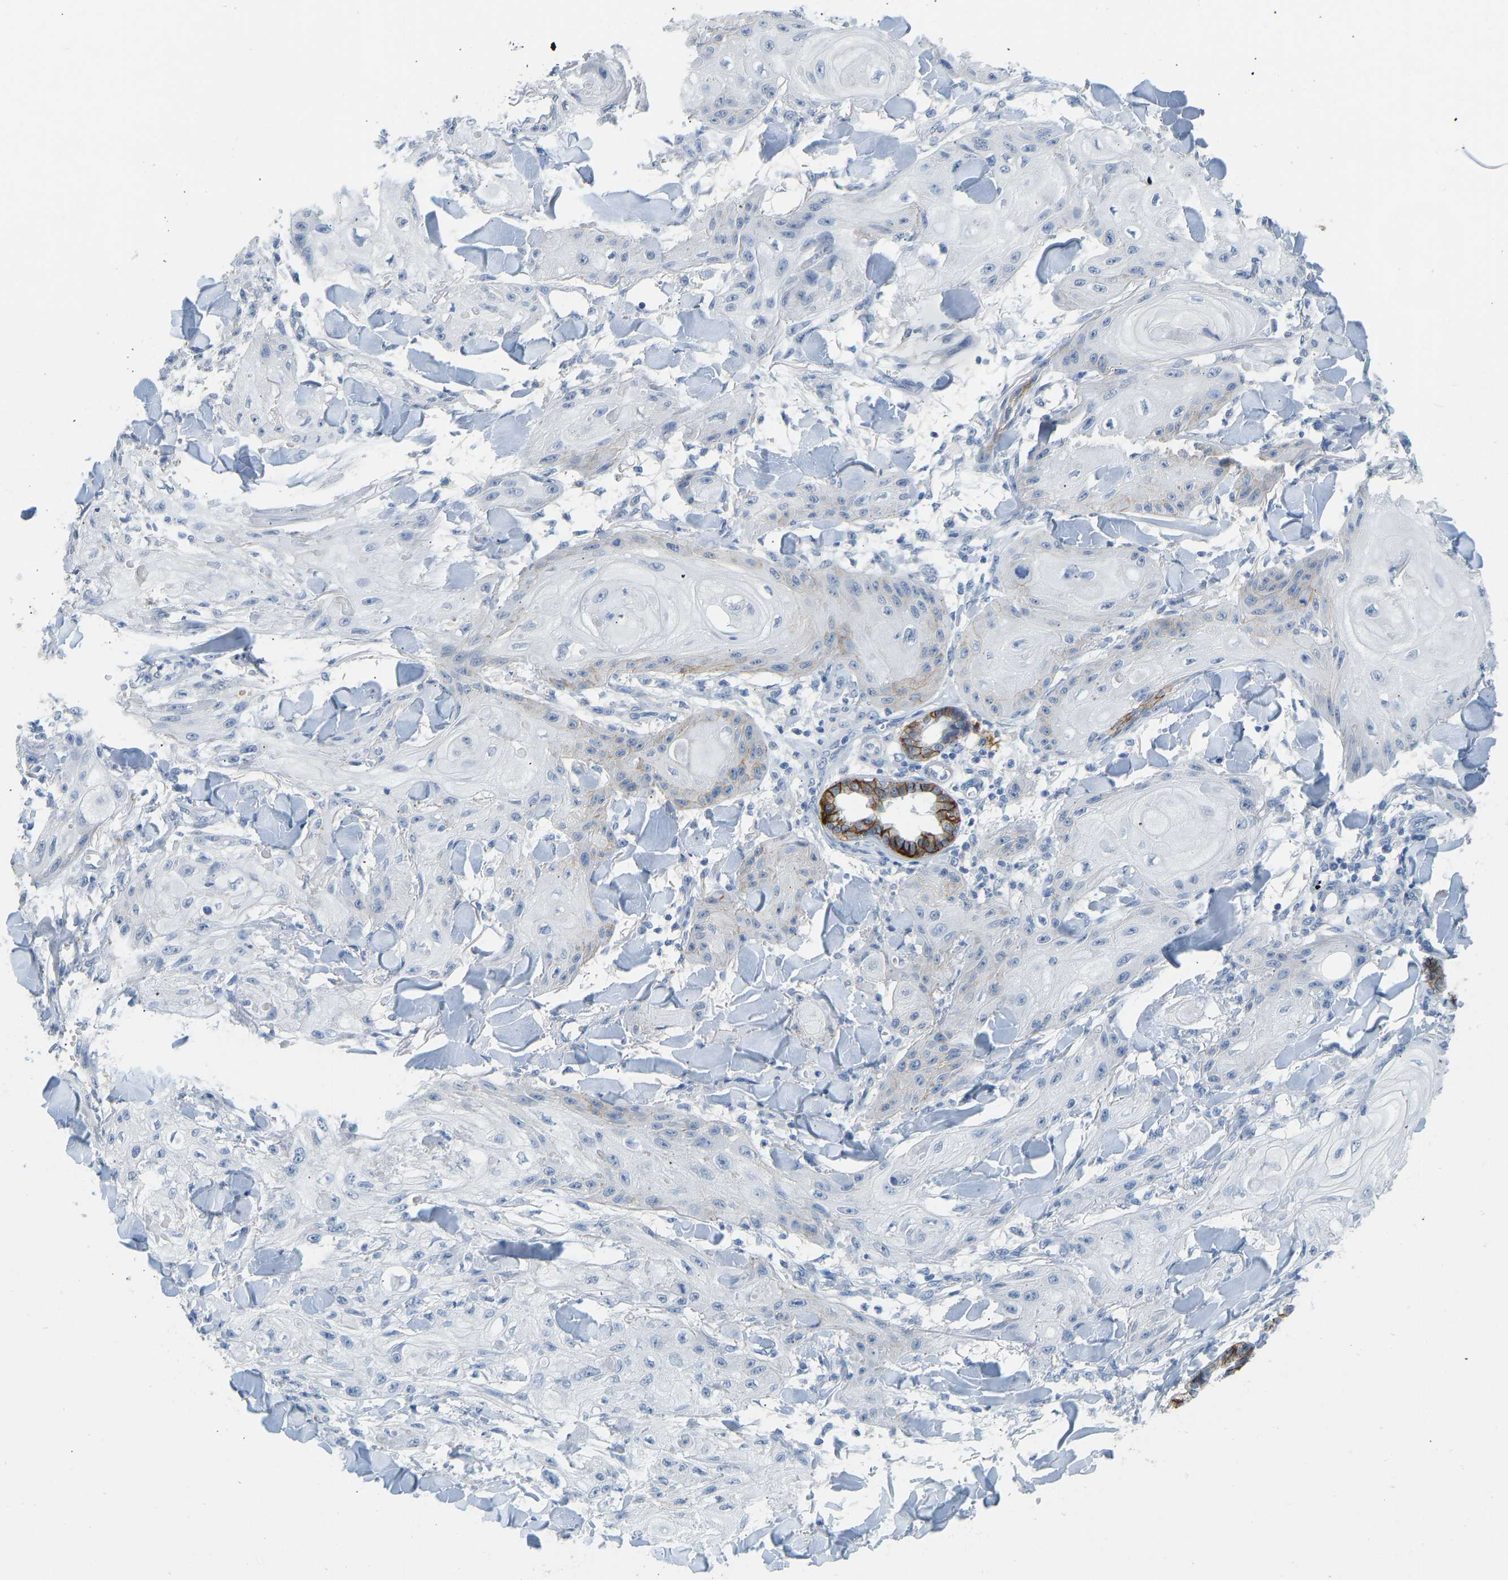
{"staining": {"intensity": "moderate", "quantity": "<25%", "location": "cytoplasmic/membranous"}, "tissue": "skin cancer", "cell_type": "Tumor cells", "image_type": "cancer", "snomed": [{"axis": "morphology", "description": "Squamous cell carcinoma, NOS"}, {"axis": "topography", "description": "Skin"}], "caption": "Skin cancer (squamous cell carcinoma) was stained to show a protein in brown. There is low levels of moderate cytoplasmic/membranous positivity in about <25% of tumor cells.", "gene": "ATP1A1", "patient": {"sex": "male", "age": 74}}